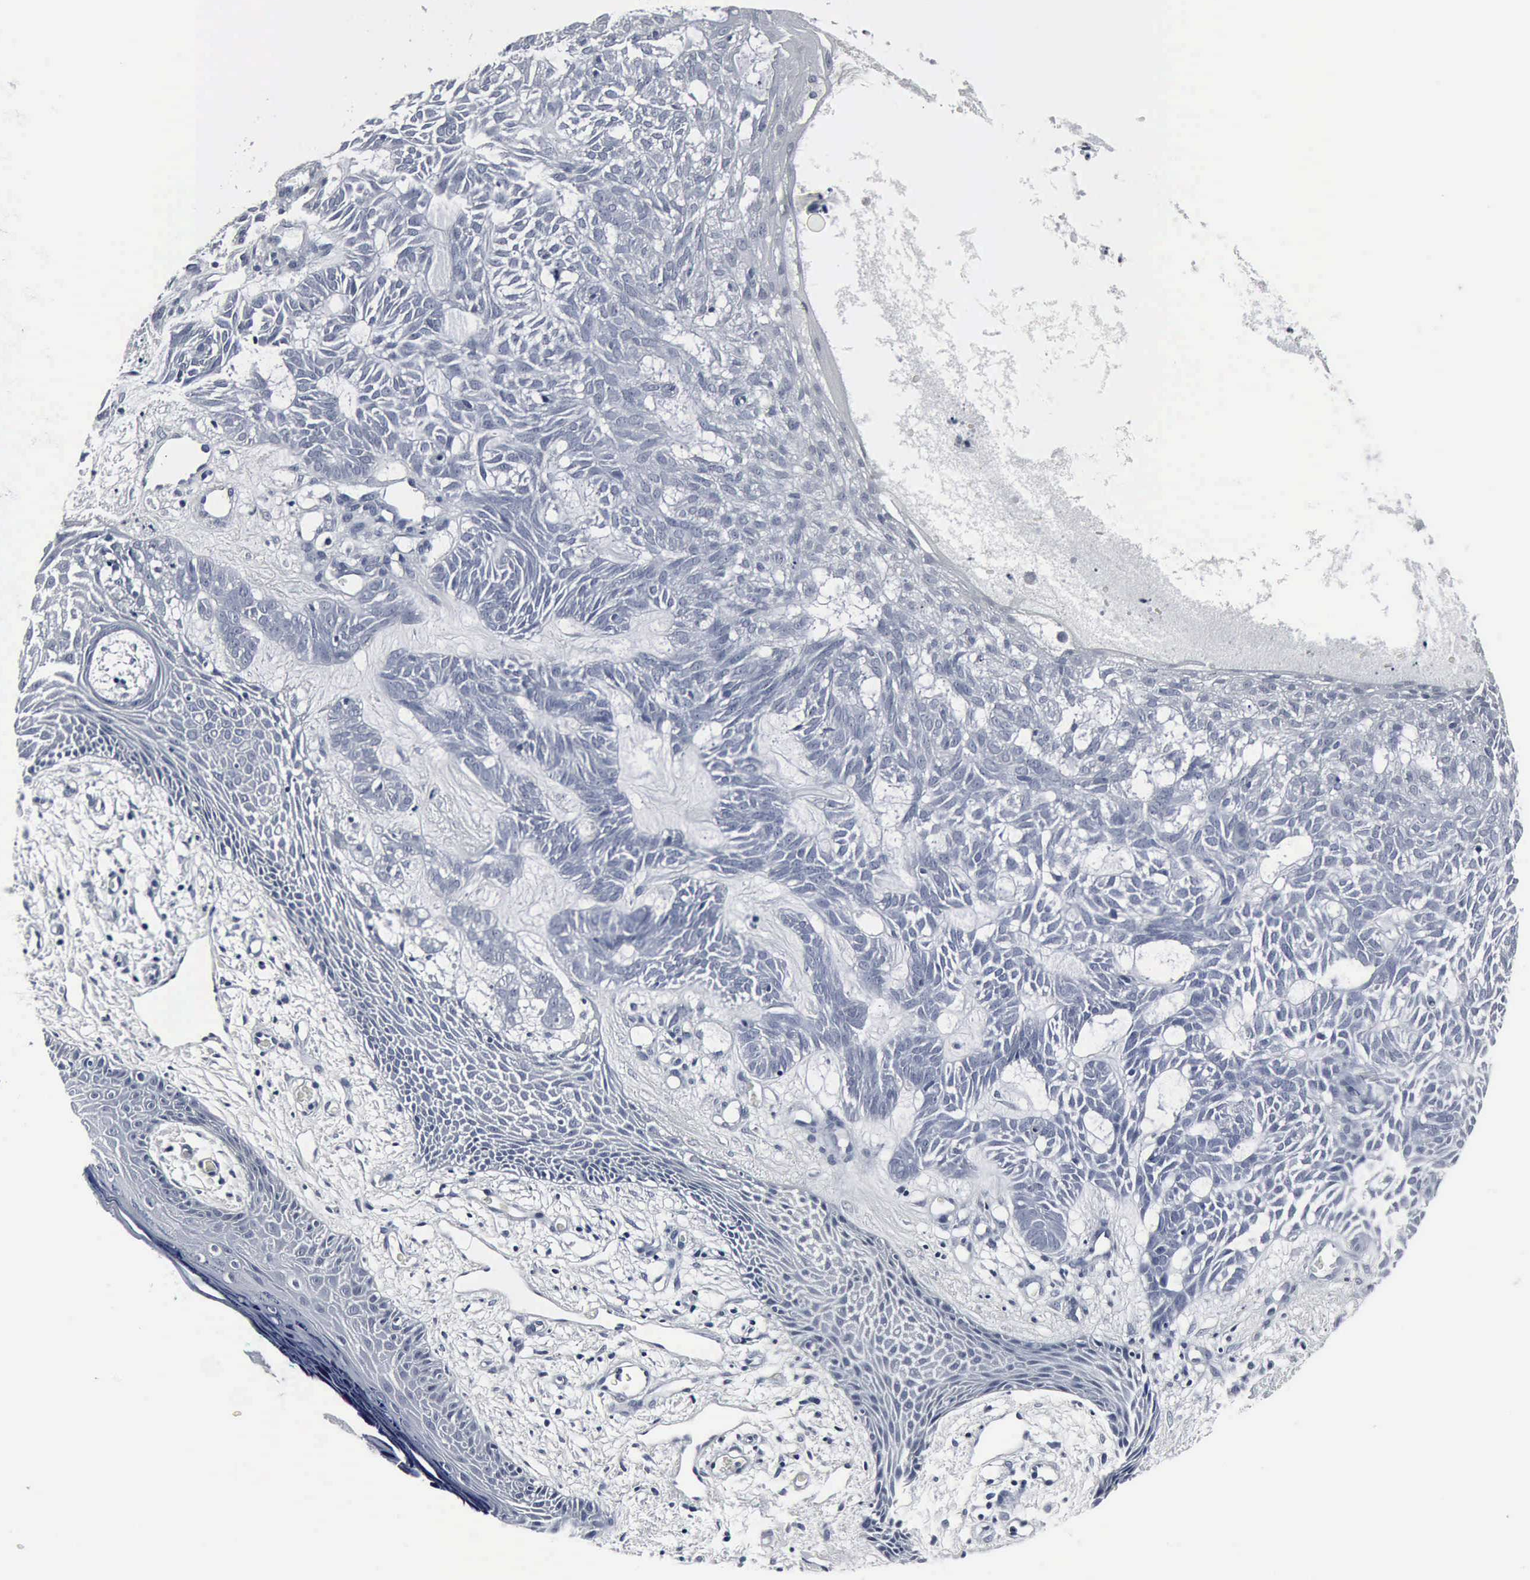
{"staining": {"intensity": "negative", "quantity": "none", "location": "none"}, "tissue": "skin cancer", "cell_type": "Tumor cells", "image_type": "cancer", "snomed": [{"axis": "morphology", "description": "Basal cell carcinoma"}, {"axis": "topography", "description": "Skin"}], "caption": "Immunohistochemical staining of skin cancer exhibits no significant positivity in tumor cells. The staining was performed using DAB to visualize the protein expression in brown, while the nuclei were stained in blue with hematoxylin (Magnification: 20x).", "gene": "SNAP25", "patient": {"sex": "male", "age": 75}}